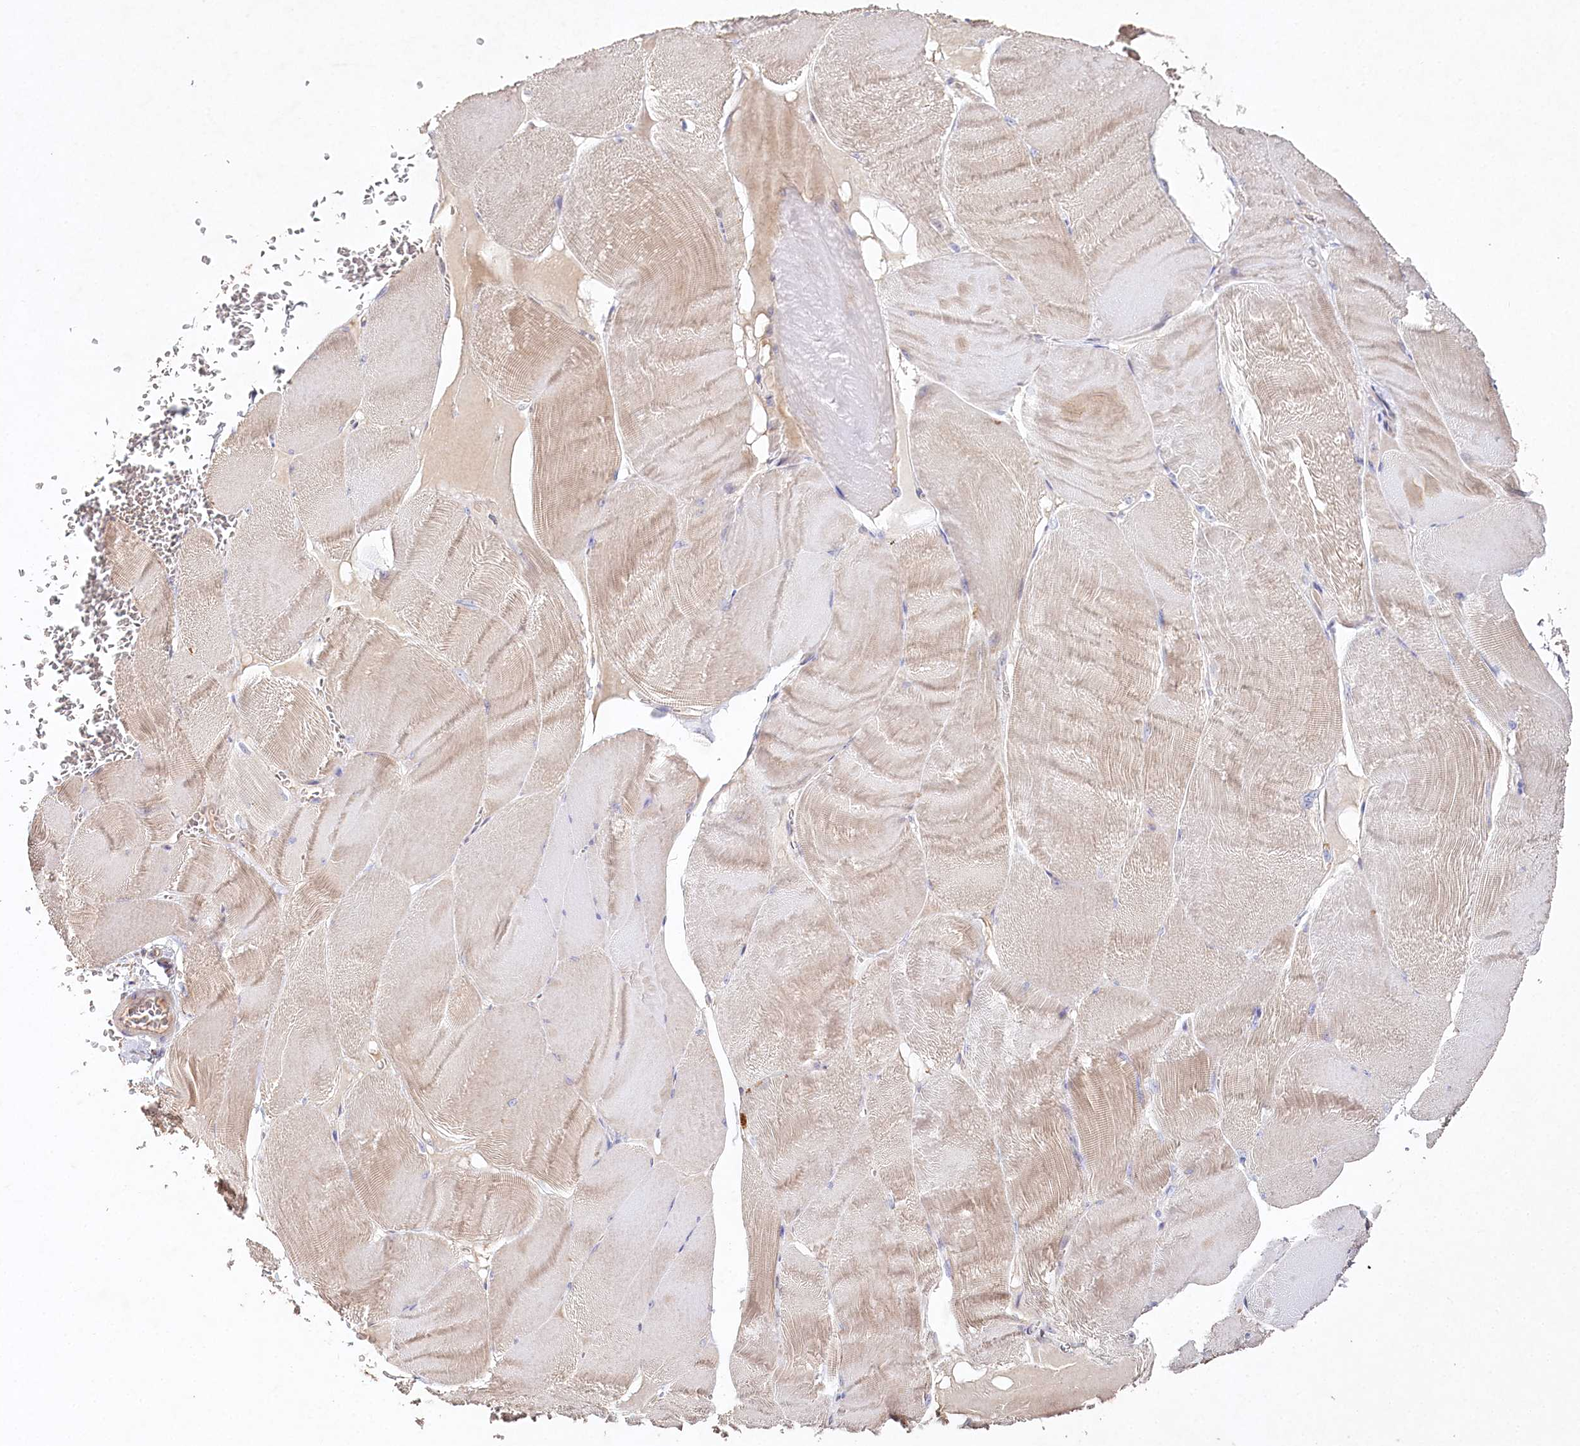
{"staining": {"intensity": "weak", "quantity": "25%-75%", "location": "cytoplasmic/membranous"}, "tissue": "skeletal muscle", "cell_type": "Myocytes", "image_type": "normal", "snomed": [{"axis": "morphology", "description": "Normal tissue, NOS"}, {"axis": "morphology", "description": "Basal cell carcinoma"}, {"axis": "topography", "description": "Skeletal muscle"}], "caption": "A high-resolution histopathology image shows immunohistochemistry (IHC) staining of benign skeletal muscle, which exhibits weak cytoplasmic/membranous staining in approximately 25%-75% of myocytes.", "gene": "RBP5", "patient": {"sex": "female", "age": 64}}